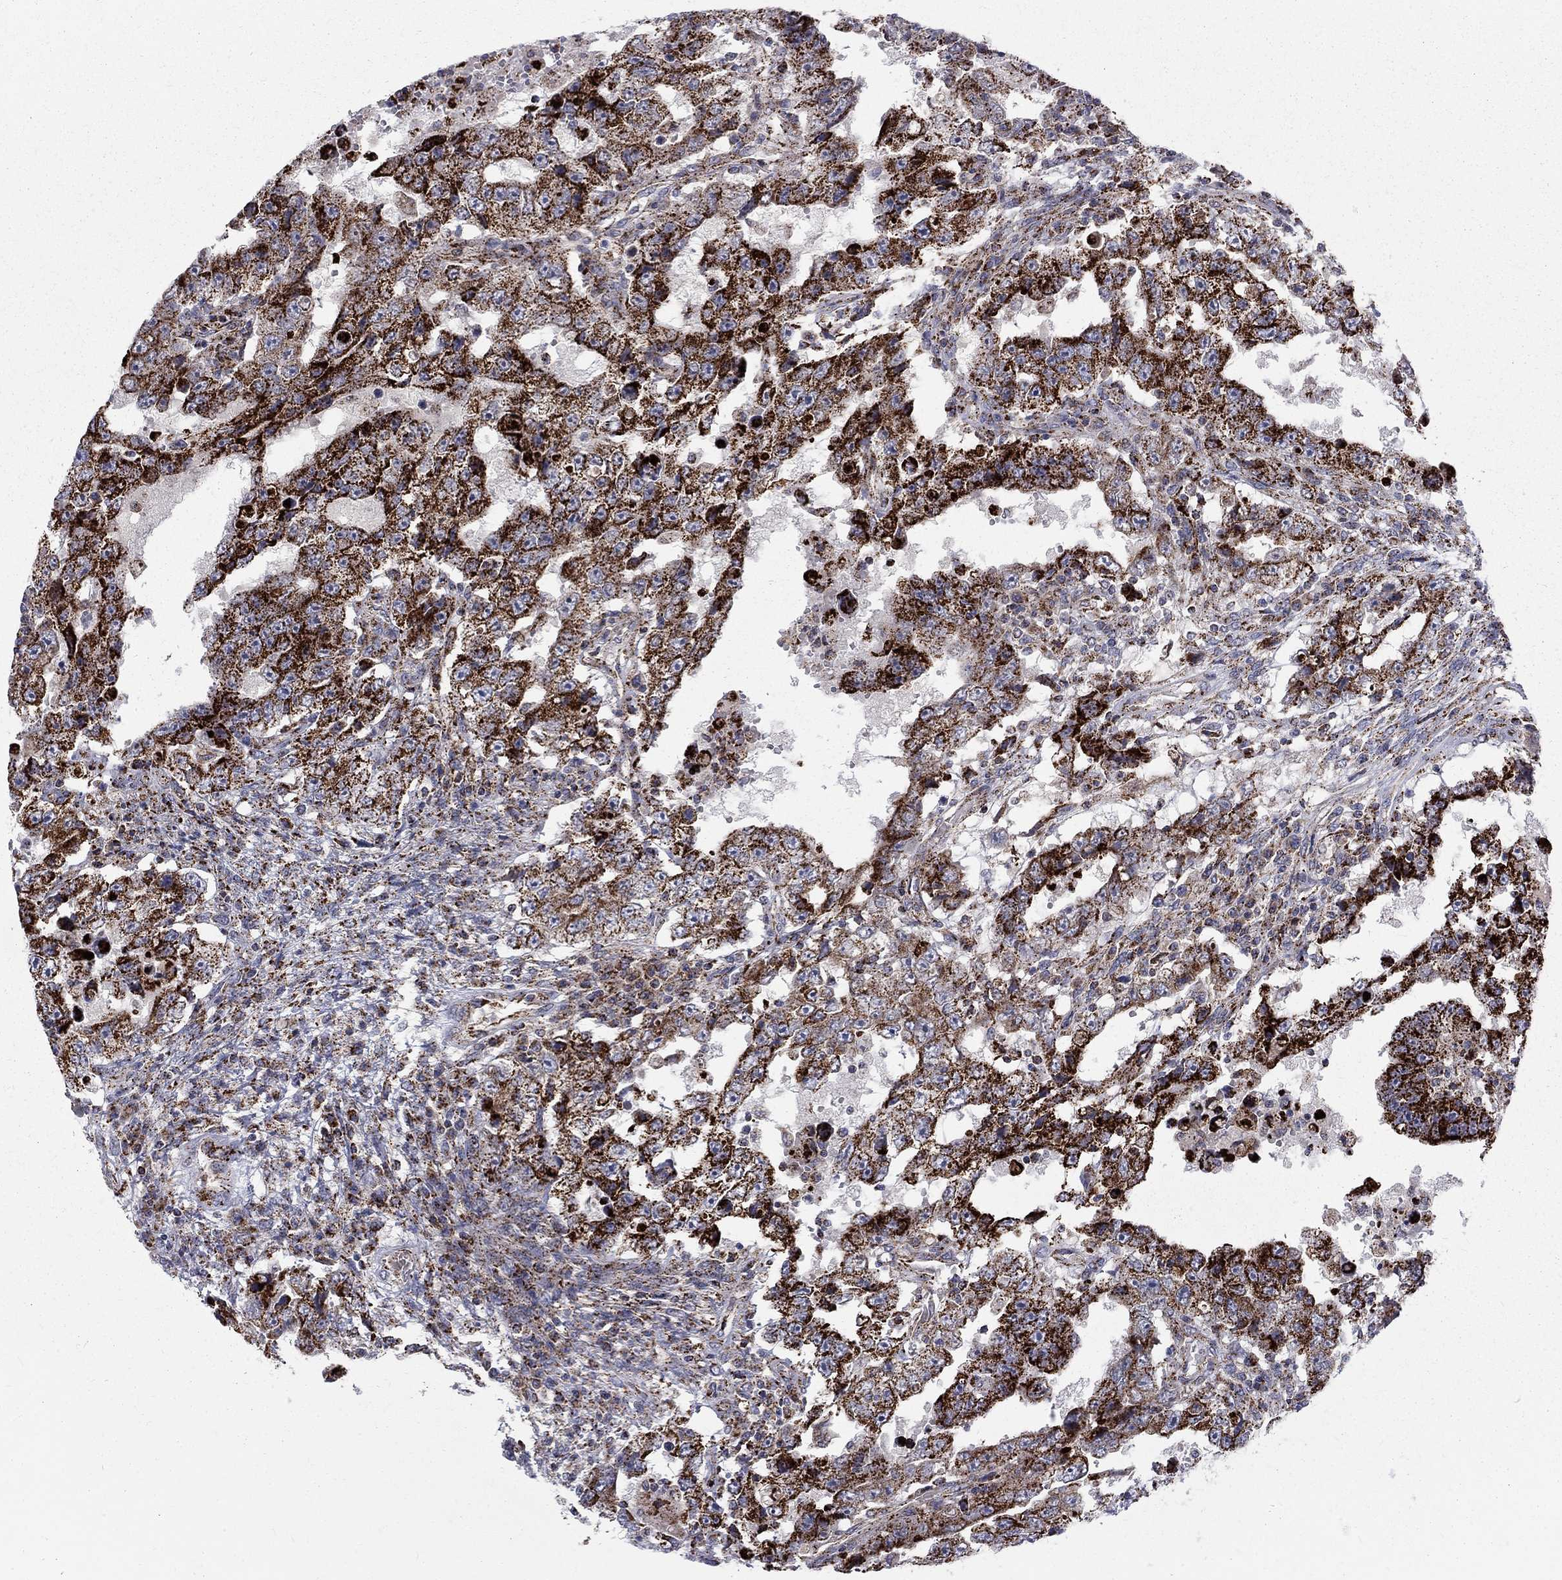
{"staining": {"intensity": "strong", "quantity": ">75%", "location": "cytoplasmic/membranous"}, "tissue": "testis cancer", "cell_type": "Tumor cells", "image_type": "cancer", "snomed": [{"axis": "morphology", "description": "Carcinoma, Embryonal, NOS"}, {"axis": "topography", "description": "Testis"}], "caption": "There is high levels of strong cytoplasmic/membranous staining in tumor cells of embryonal carcinoma (testis), as demonstrated by immunohistochemical staining (brown color).", "gene": "ALDH1B1", "patient": {"sex": "male", "age": 26}}